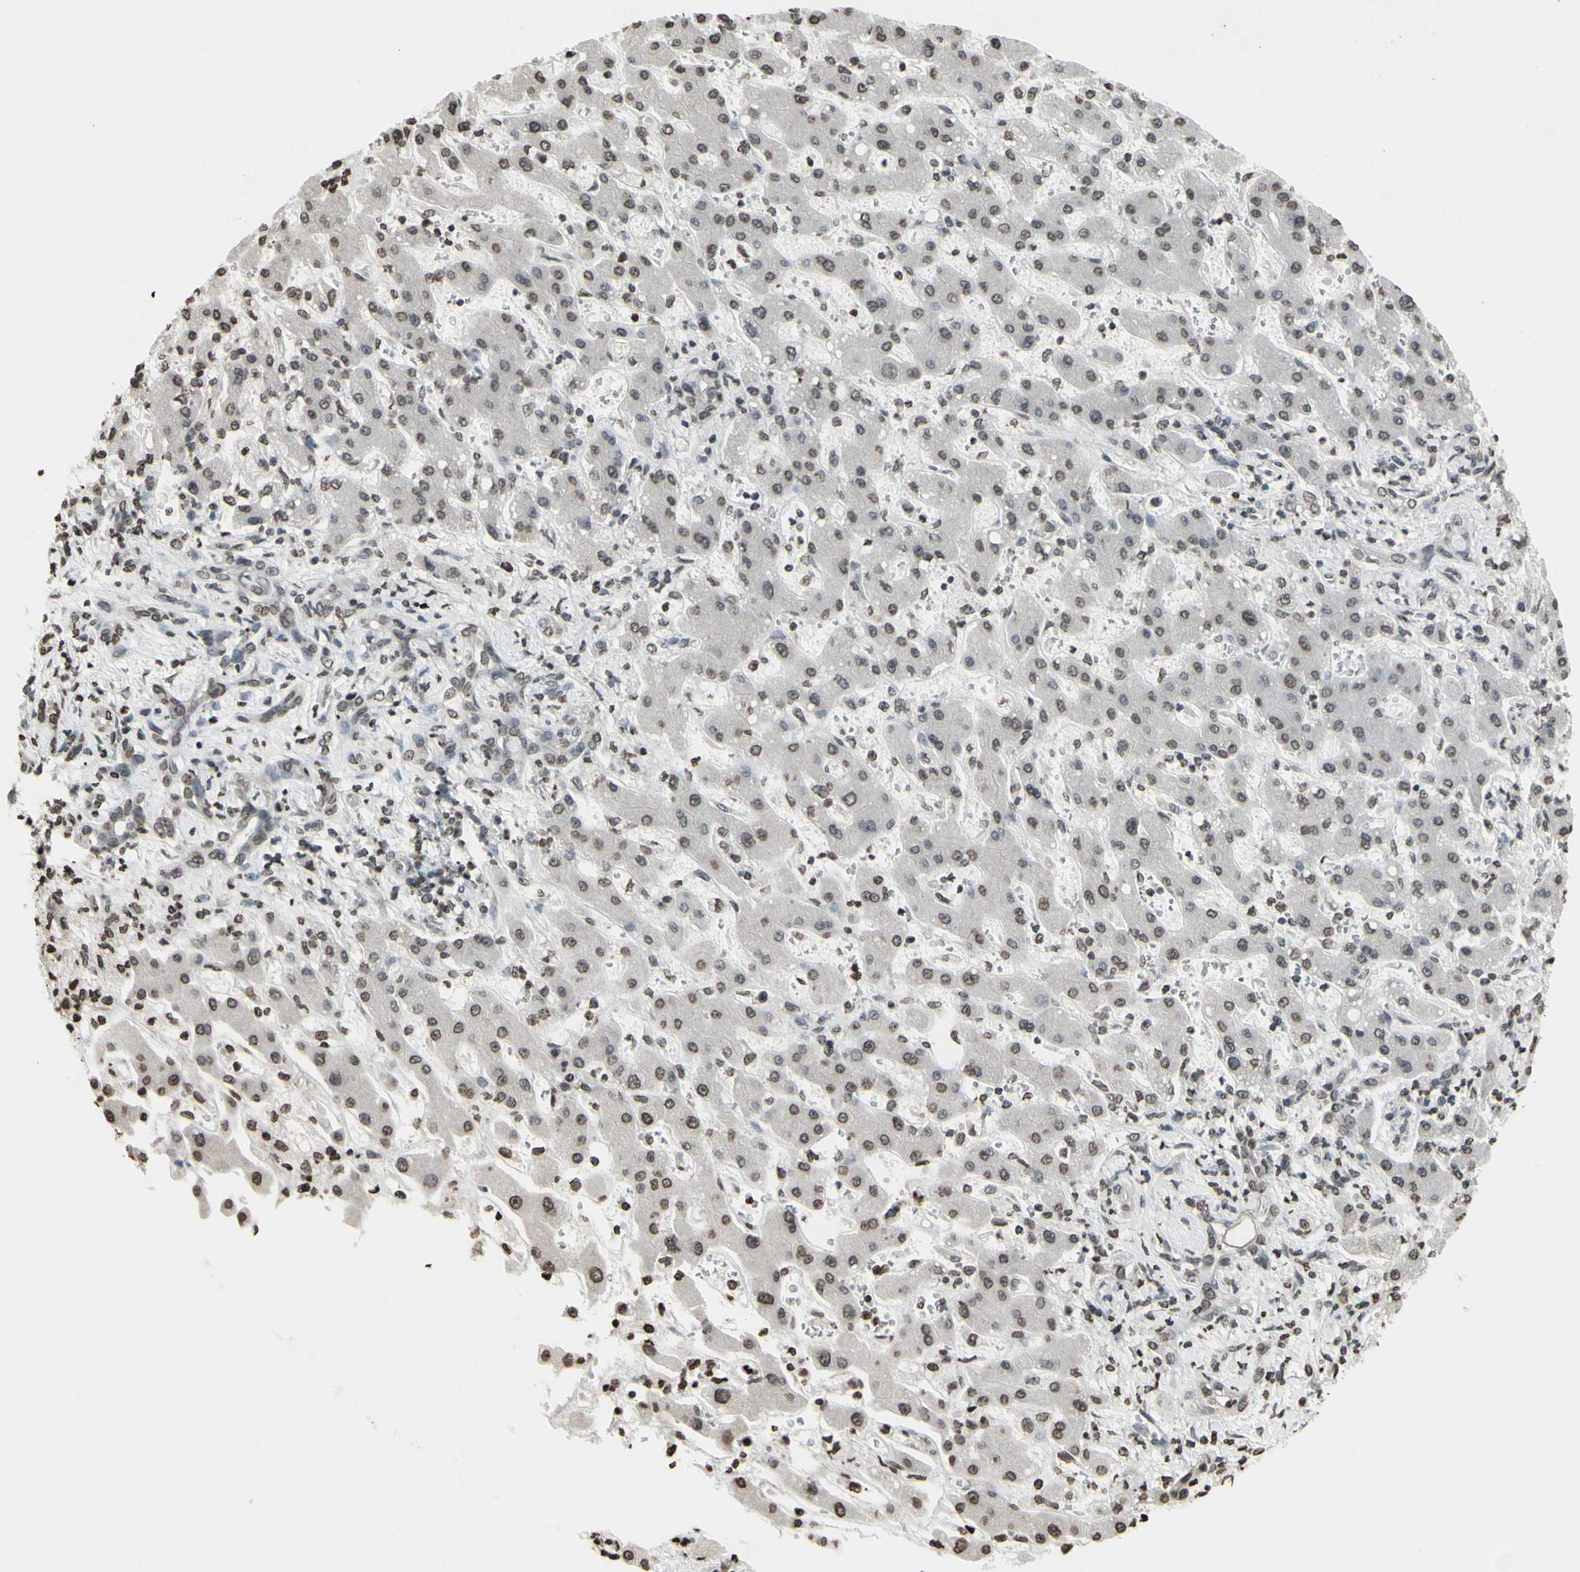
{"staining": {"intensity": "weak", "quantity": "25%-75%", "location": "cytoplasmic/membranous,nuclear"}, "tissue": "liver cancer", "cell_type": "Tumor cells", "image_type": "cancer", "snomed": [{"axis": "morphology", "description": "Cholangiocarcinoma"}, {"axis": "topography", "description": "Liver"}], "caption": "Approximately 25%-75% of tumor cells in liver cancer show weak cytoplasmic/membranous and nuclear protein expression as visualized by brown immunohistochemical staining.", "gene": "CD79B", "patient": {"sex": "male", "age": 50}}